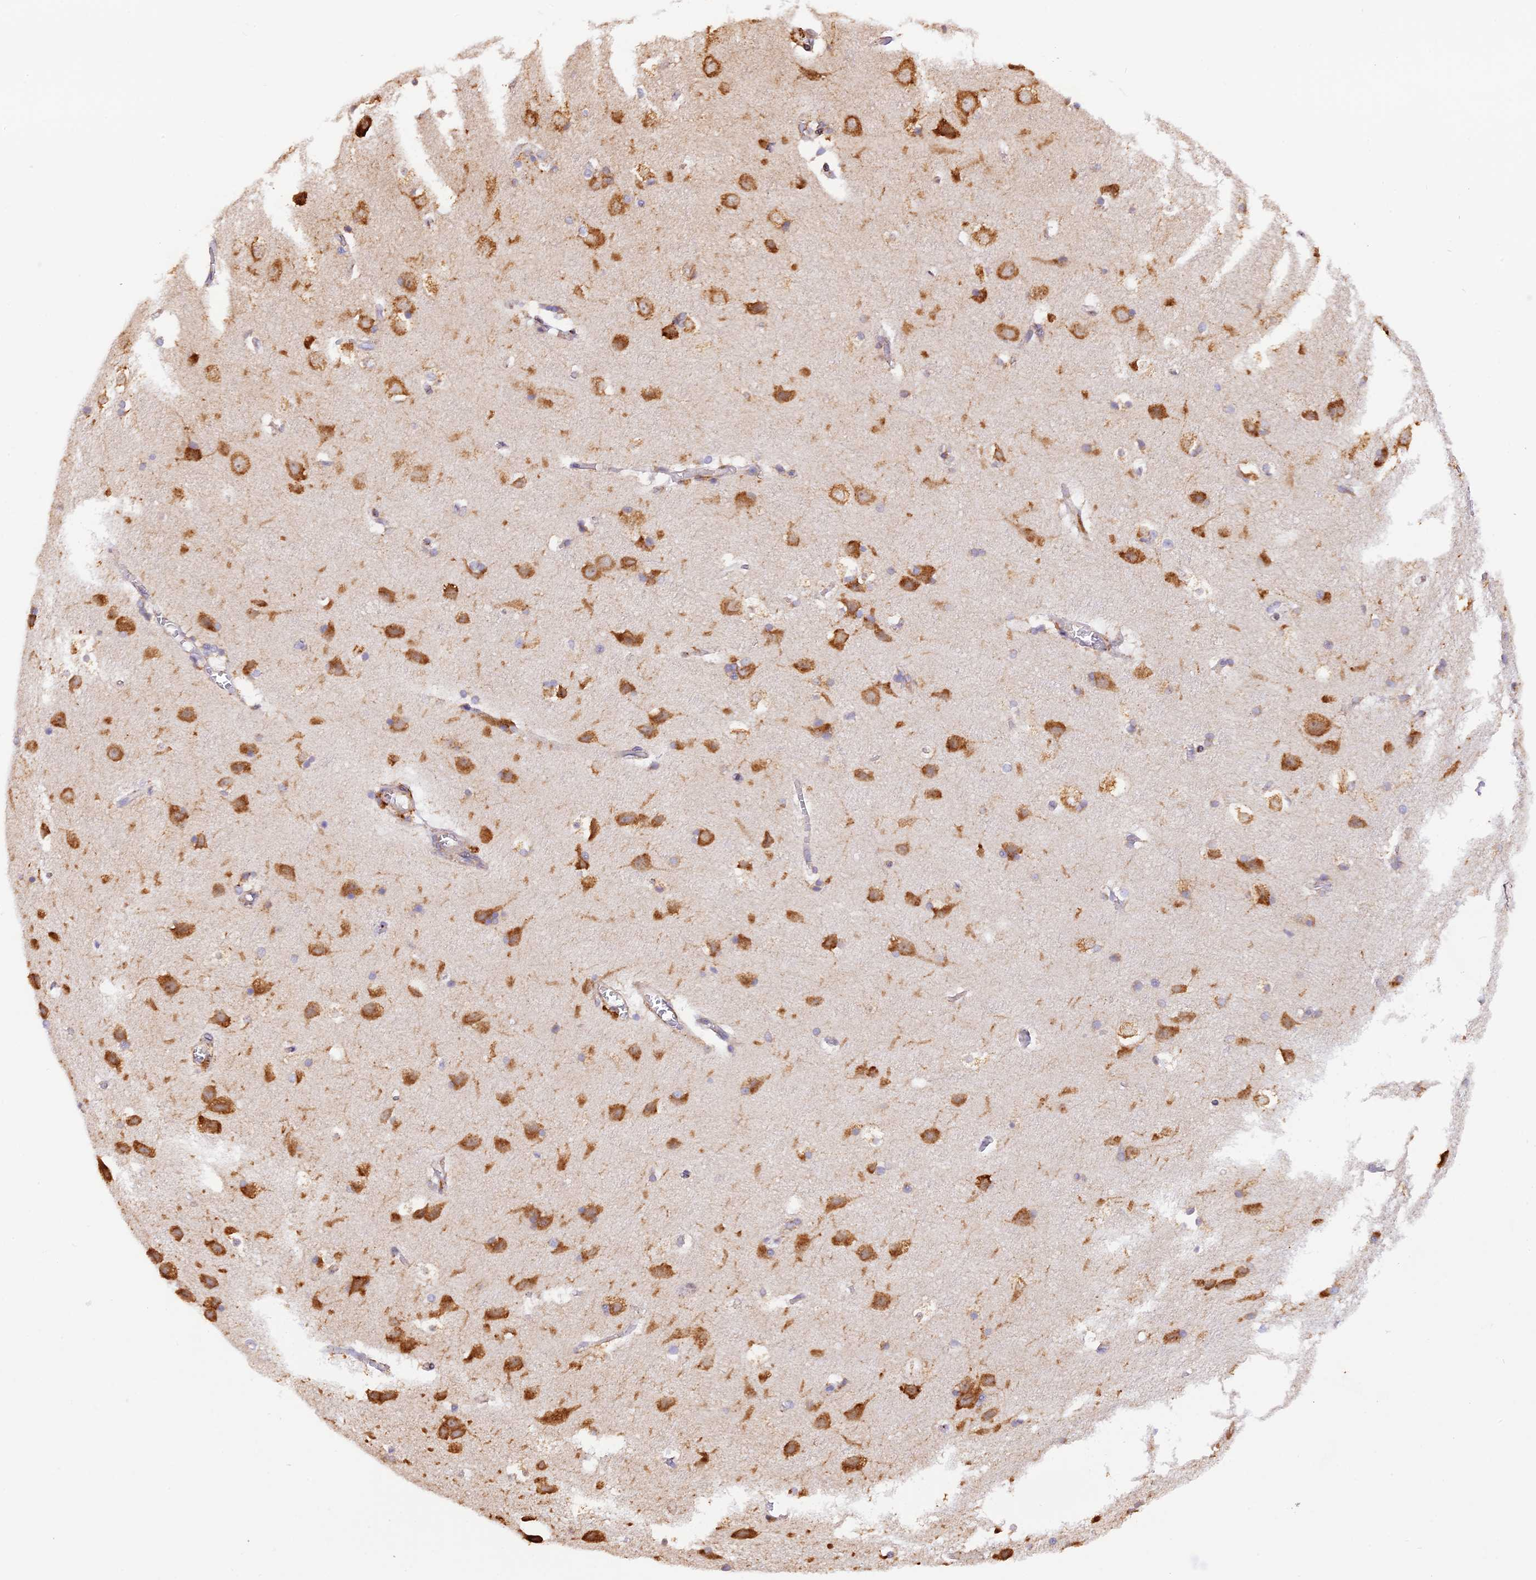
{"staining": {"intensity": "negative", "quantity": "none", "location": "none"}, "tissue": "cerebral cortex", "cell_type": "Endothelial cells", "image_type": "normal", "snomed": [{"axis": "morphology", "description": "Normal tissue, NOS"}, {"axis": "topography", "description": "Cerebral cortex"}], "caption": "Immunohistochemical staining of benign human cerebral cortex displays no significant staining in endothelial cells. Brightfield microscopy of immunohistochemistry (IHC) stained with DAB (3,3'-diaminobenzidine) (brown) and hematoxylin (blue), captured at high magnification.", "gene": "RPL5", "patient": {"sex": "male", "age": 54}}